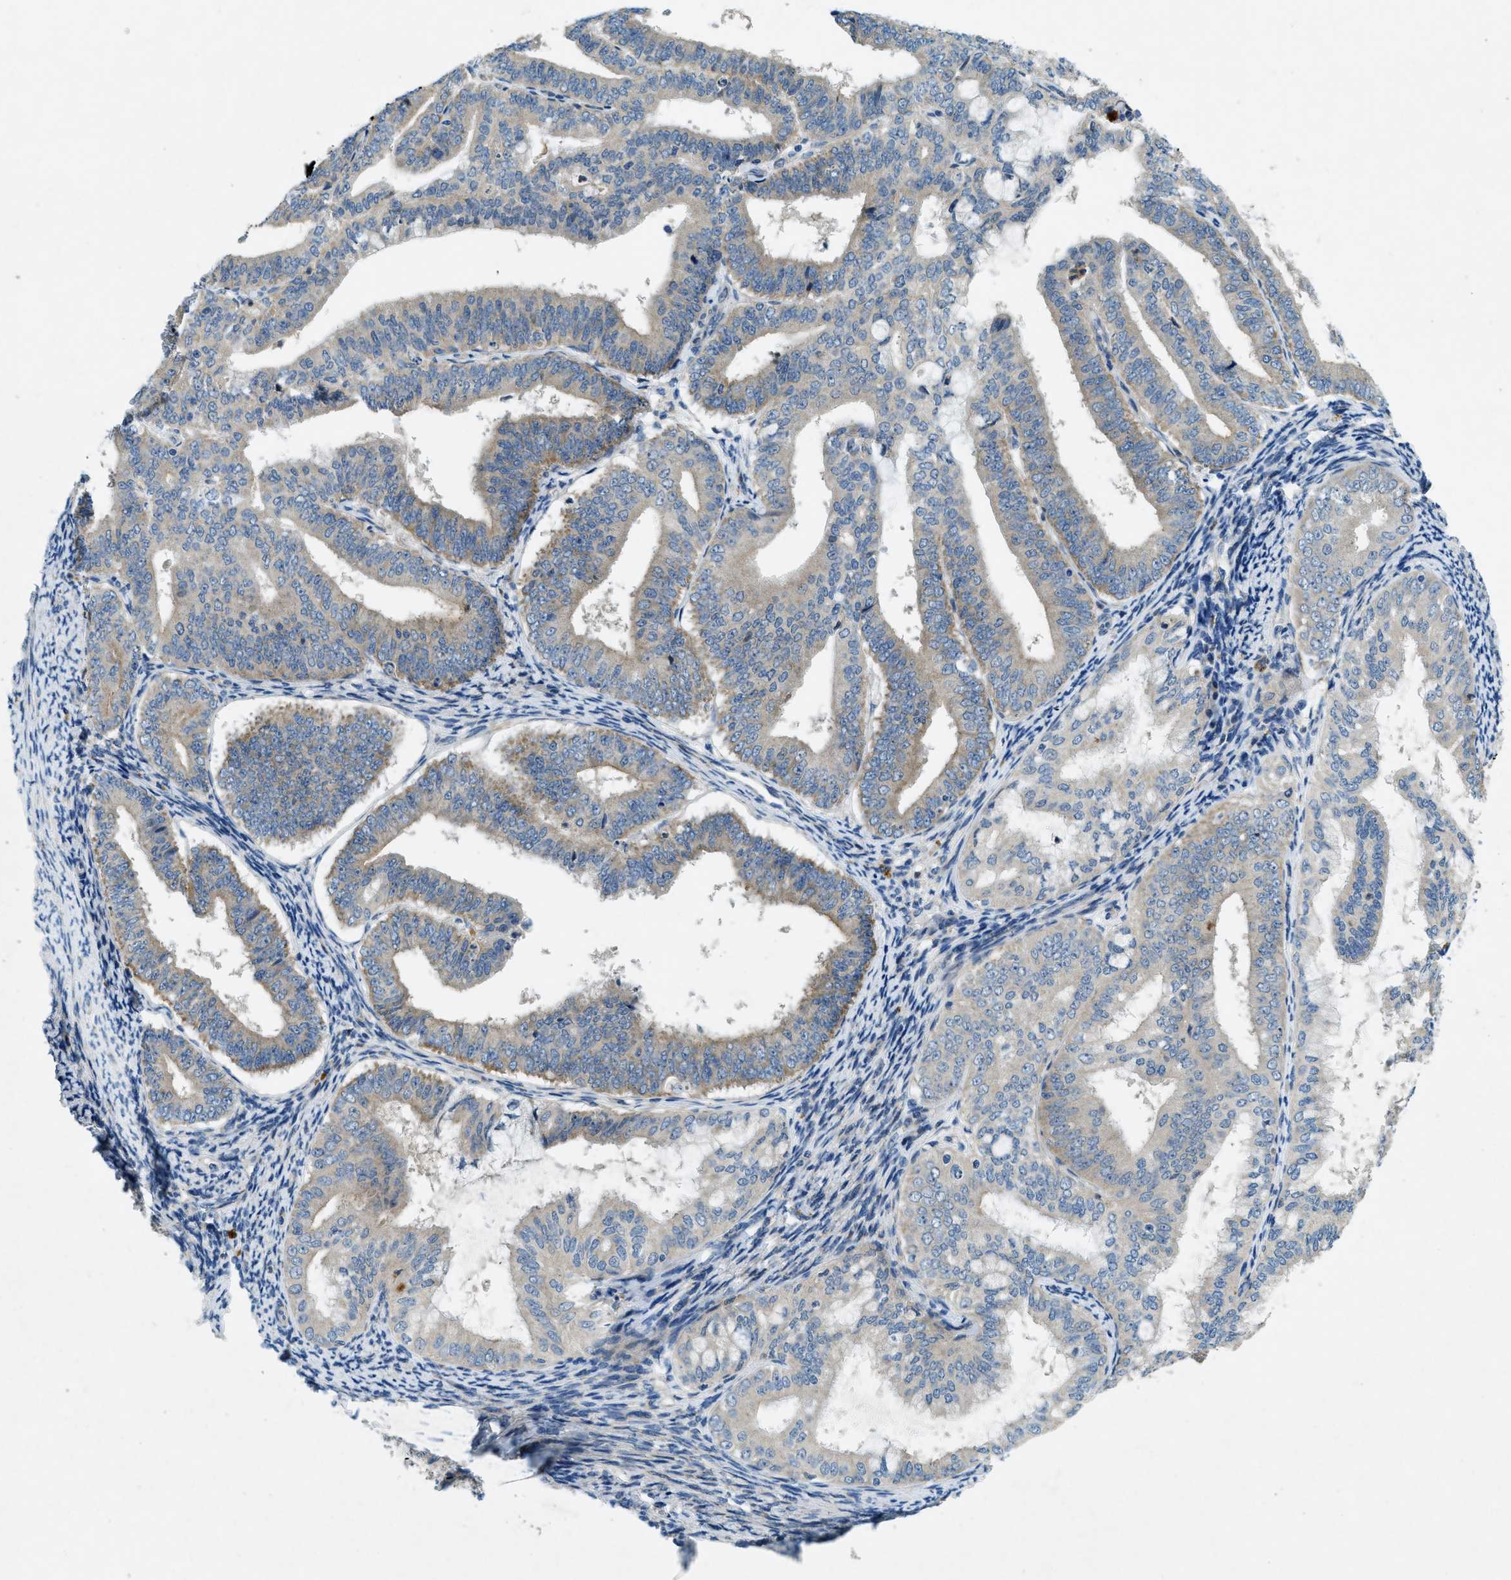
{"staining": {"intensity": "weak", "quantity": "<25%", "location": "cytoplasmic/membranous"}, "tissue": "endometrial cancer", "cell_type": "Tumor cells", "image_type": "cancer", "snomed": [{"axis": "morphology", "description": "Adenocarcinoma, NOS"}, {"axis": "topography", "description": "Endometrium"}], "caption": "Immunohistochemistry (IHC) histopathology image of neoplastic tissue: endometrial cancer (adenocarcinoma) stained with DAB shows no significant protein expression in tumor cells. The staining is performed using DAB brown chromogen with nuclei counter-stained in using hematoxylin.", "gene": "SNX14", "patient": {"sex": "female", "age": 63}}